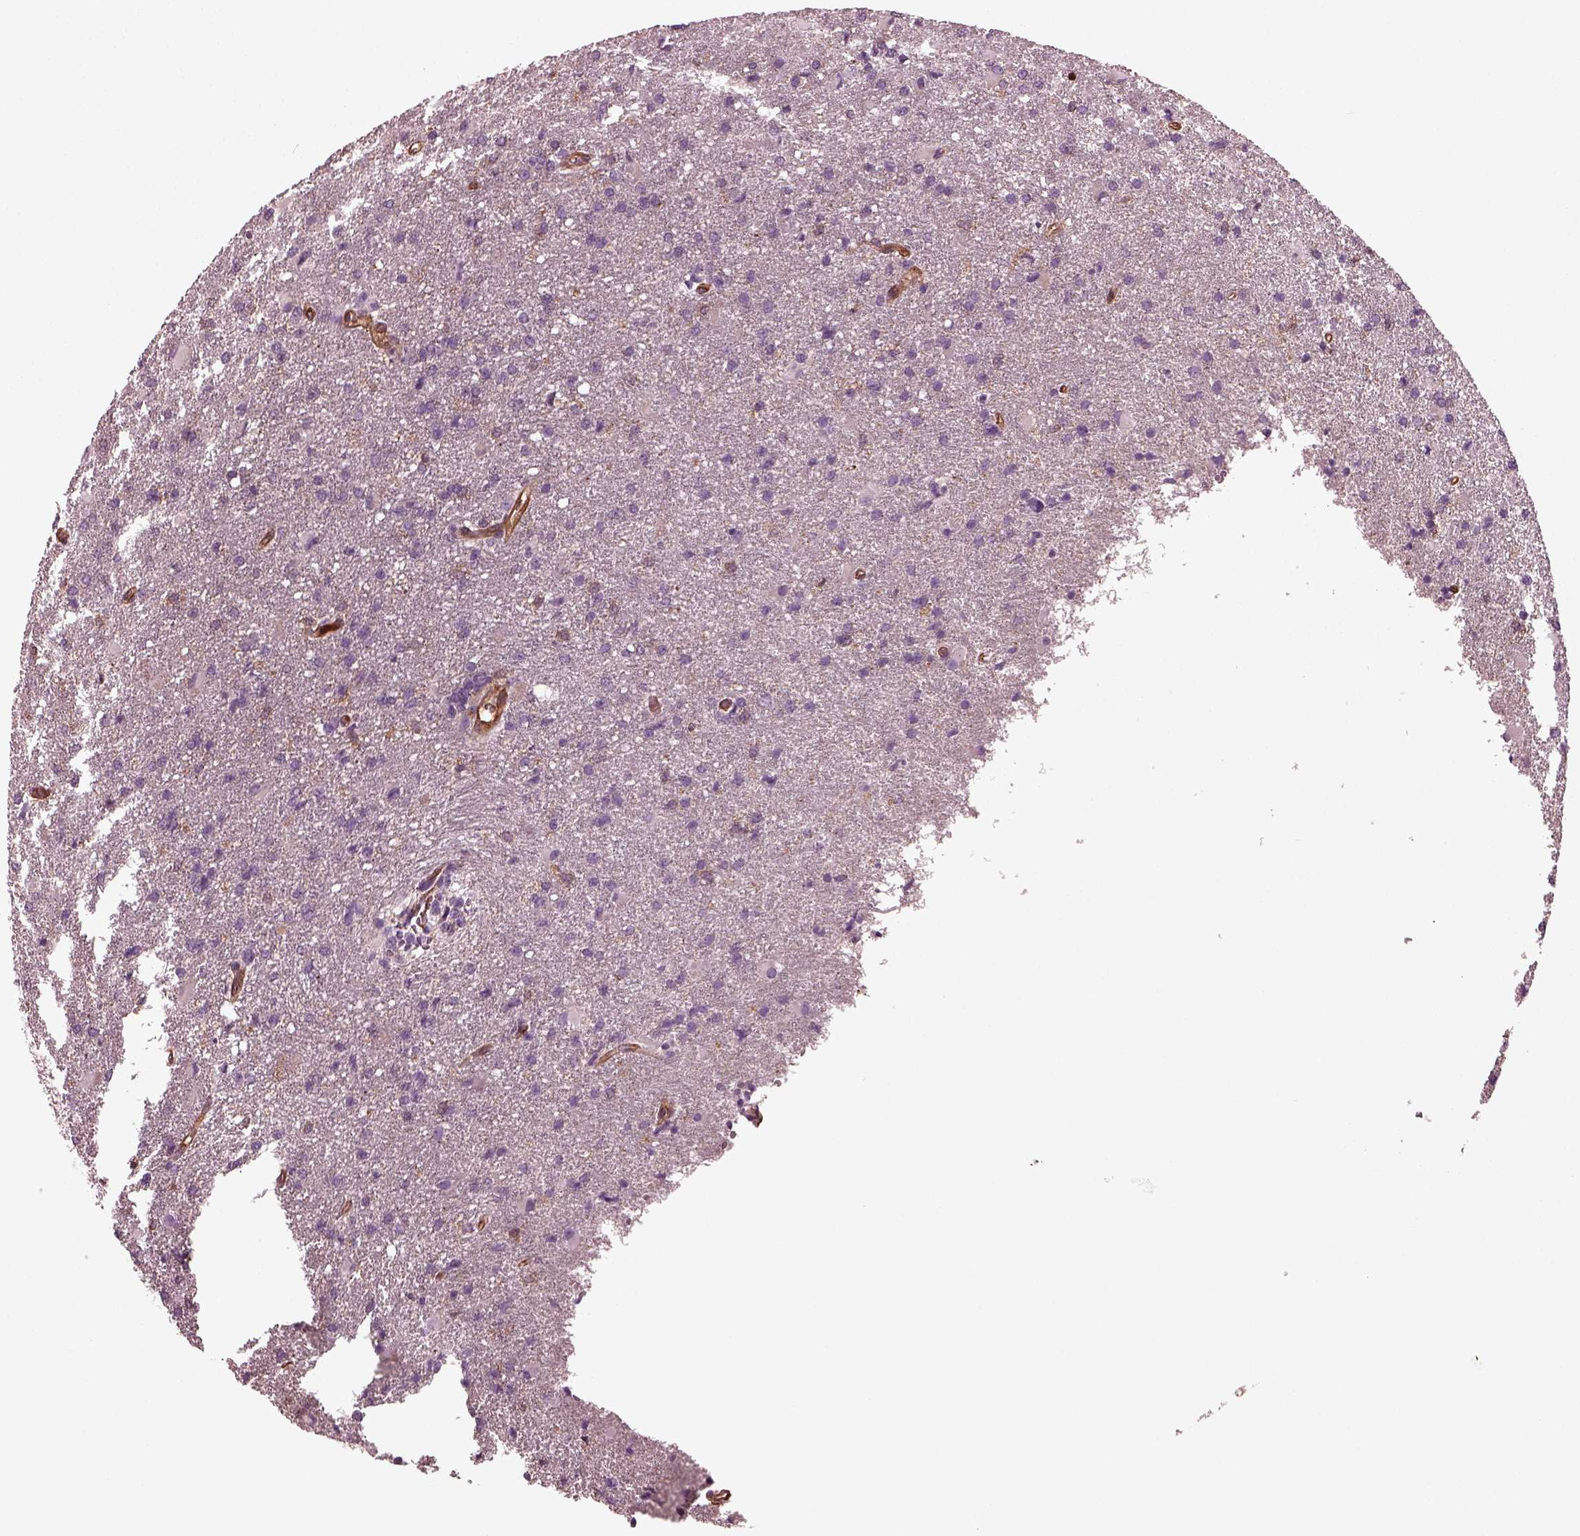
{"staining": {"intensity": "negative", "quantity": "none", "location": "none"}, "tissue": "glioma", "cell_type": "Tumor cells", "image_type": "cancer", "snomed": [{"axis": "morphology", "description": "Glioma, malignant, High grade"}, {"axis": "topography", "description": "Brain"}], "caption": "A high-resolution histopathology image shows immunohistochemistry (IHC) staining of malignant high-grade glioma, which reveals no significant staining in tumor cells.", "gene": "MYL6", "patient": {"sex": "male", "age": 68}}